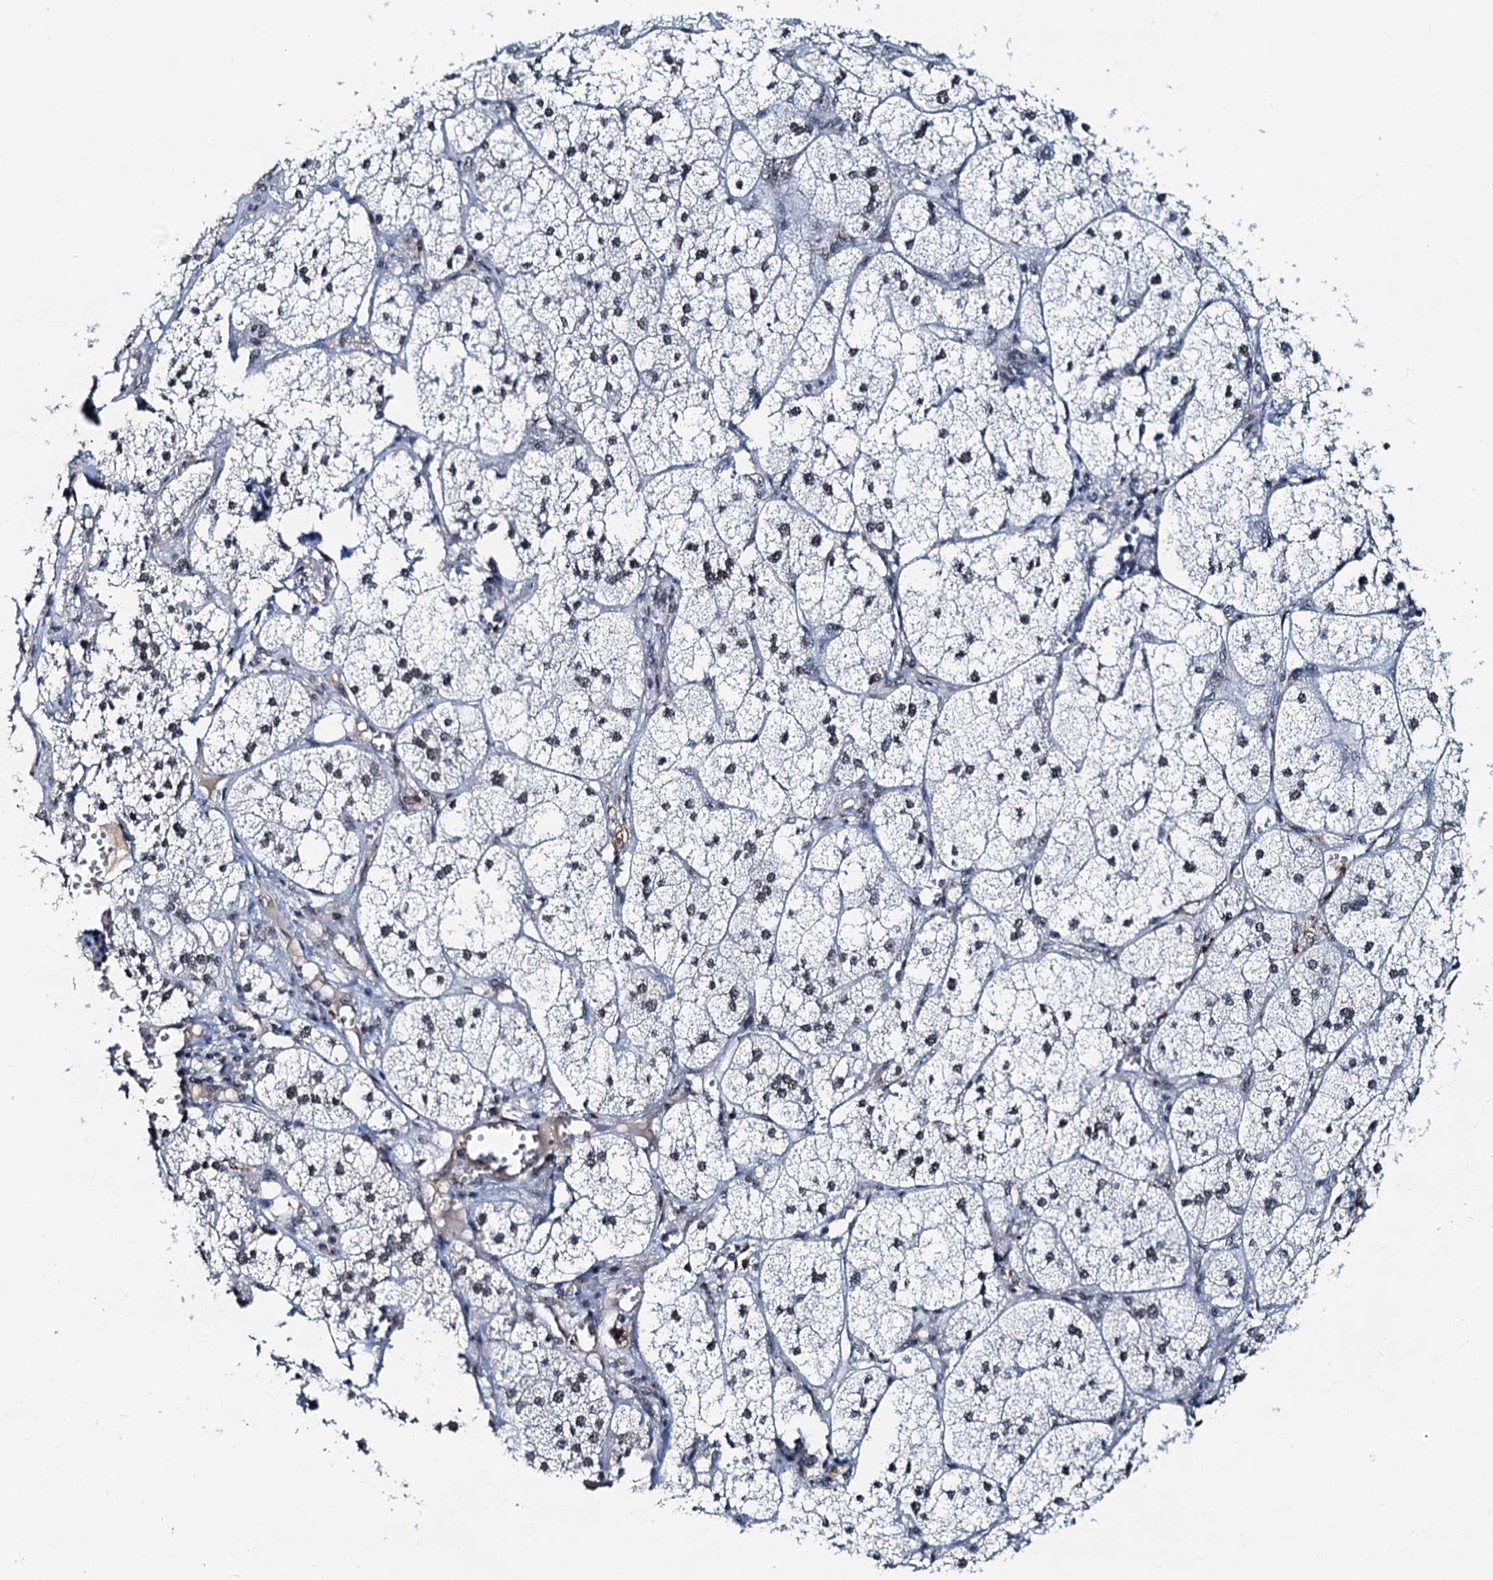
{"staining": {"intensity": "moderate", "quantity": ">75%", "location": "nuclear"}, "tissue": "adrenal gland", "cell_type": "Glandular cells", "image_type": "normal", "snomed": [{"axis": "morphology", "description": "Normal tissue, NOS"}, {"axis": "topography", "description": "Adrenal gland"}], "caption": "Glandular cells demonstrate medium levels of moderate nuclear staining in approximately >75% of cells in normal human adrenal gland.", "gene": "SNRPD1", "patient": {"sex": "female", "age": 61}}